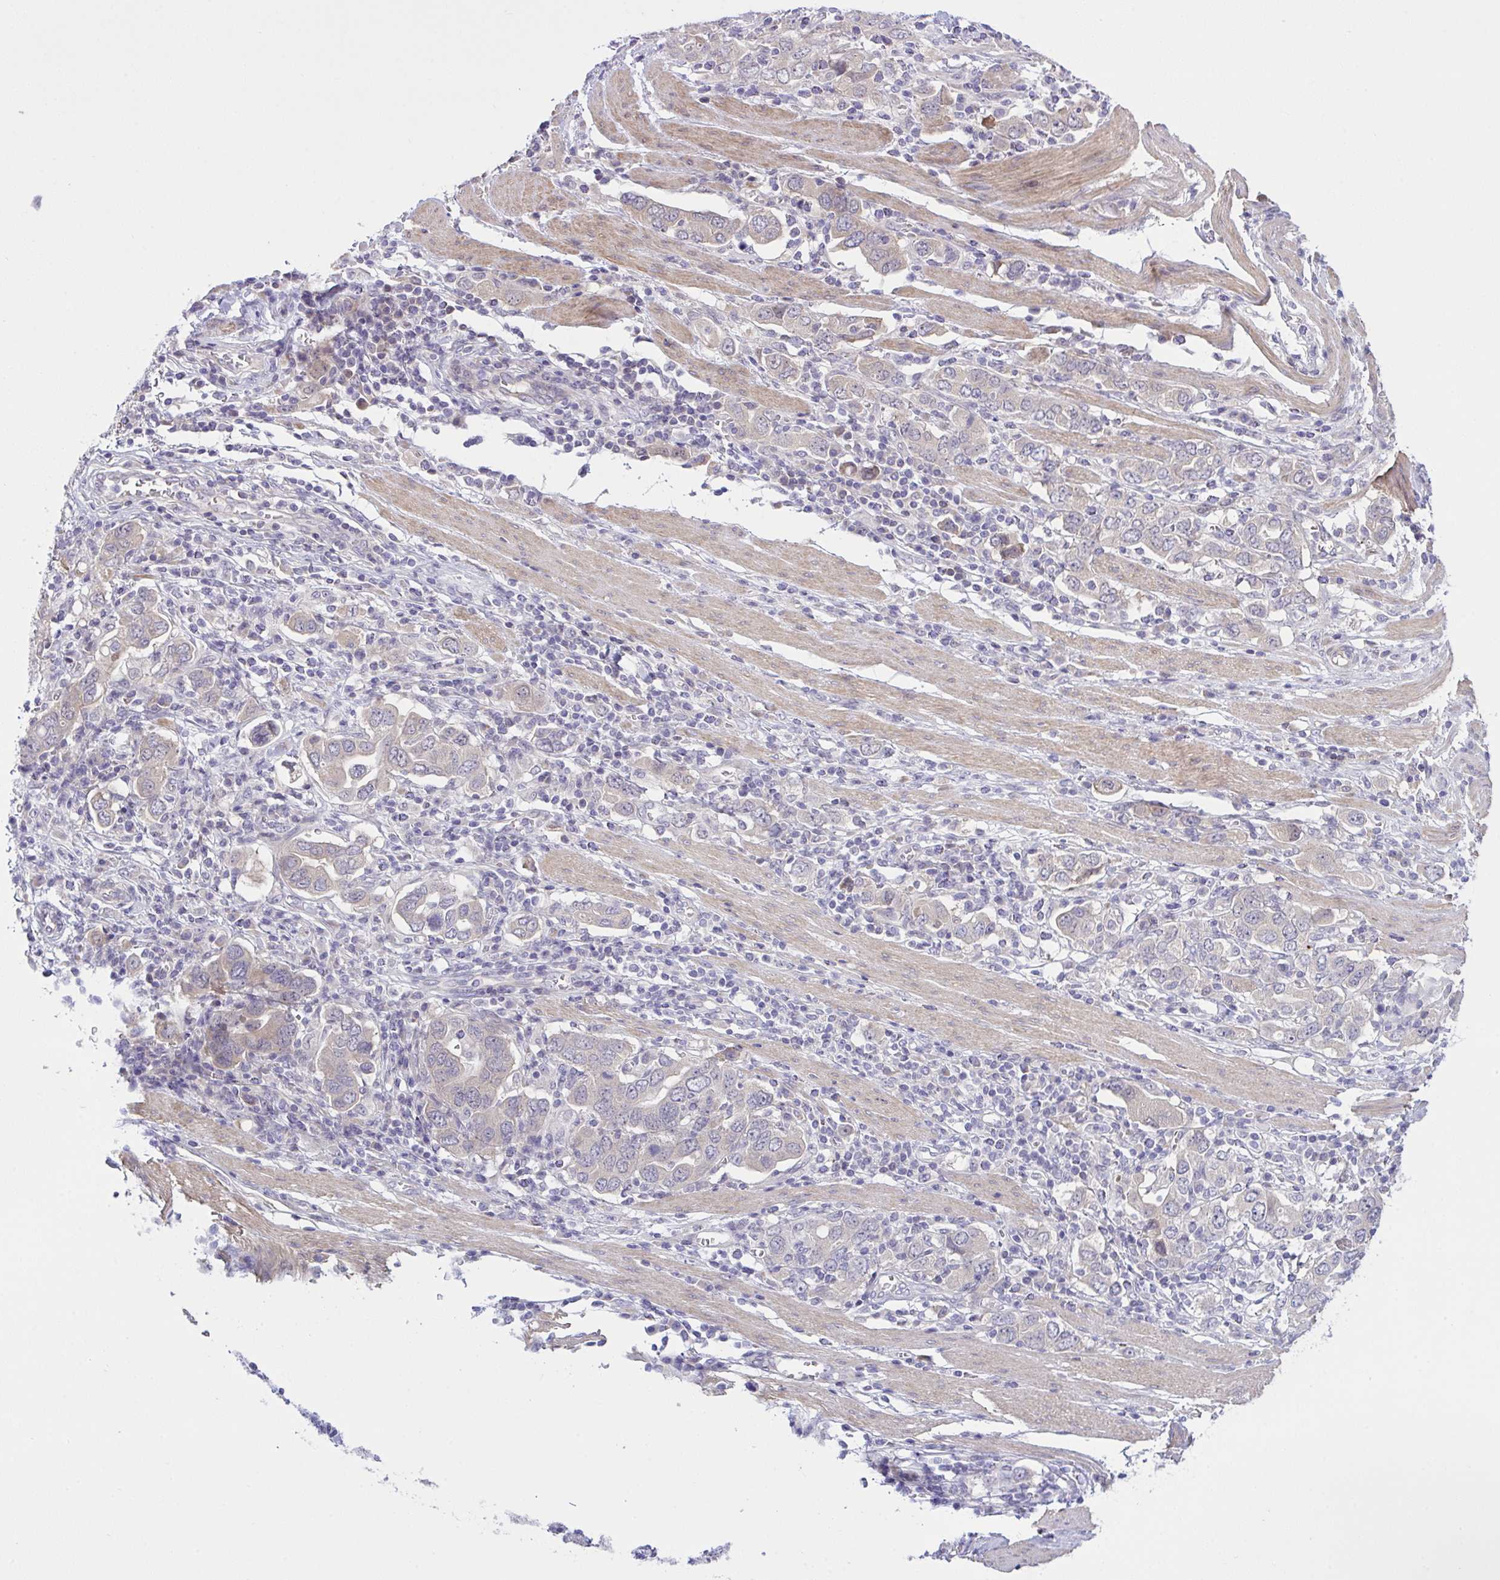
{"staining": {"intensity": "negative", "quantity": "none", "location": "none"}, "tissue": "stomach cancer", "cell_type": "Tumor cells", "image_type": "cancer", "snomed": [{"axis": "morphology", "description": "Adenocarcinoma, NOS"}, {"axis": "topography", "description": "Stomach, upper"}, {"axis": "topography", "description": "Stomach"}], "caption": "Stomach adenocarcinoma was stained to show a protein in brown. There is no significant staining in tumor cells. (Stains: DAB IHC with hematoxylin counter stain, Microscopy: brightfield microscopy at high magnification).", "gene": "SYNPO2L", "patient": {"sex": "male", "age": 62}}